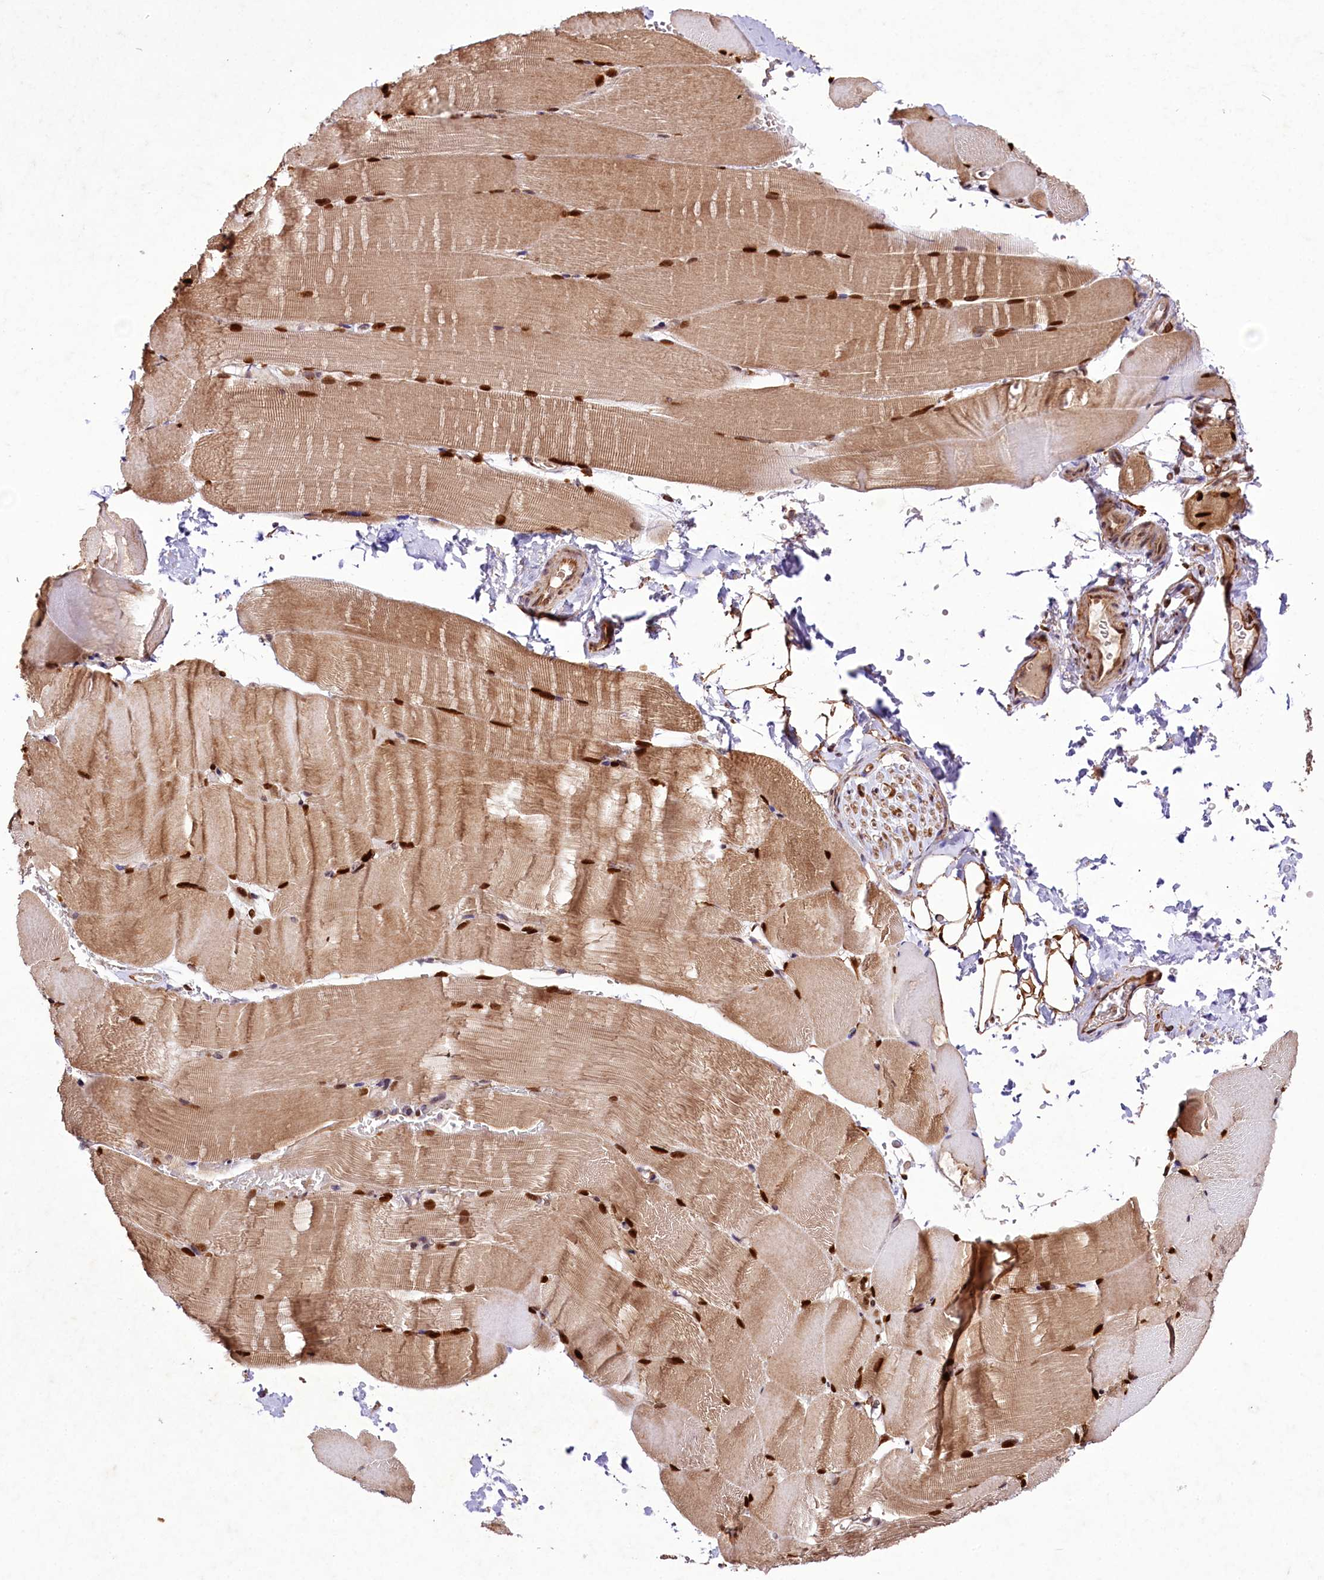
{"staining": {"intensity": "strong", "quantity": ">75%", "location": "cytoplasmic/membranous,nuclear"}, "tissue": "skeletal muscle", "cell_type": "Myocytes", "image_type": "normal", "snomed": [{"axis": "morphology", "description": "Normal tissue, NOS"}, {"axis": "topography", "description": "Skeletal muscle"}, {"axis": "topography", "description": "Parathyroid gland"}], "caption": "Normal skeletal muscle reveals strong cytoplasmic/membranous,nuclear expression in about >75% of myocytes, visualized by immunohistochemistry.", "gene": "CUTC", "patient": {"sex": "female", "age": 37}}